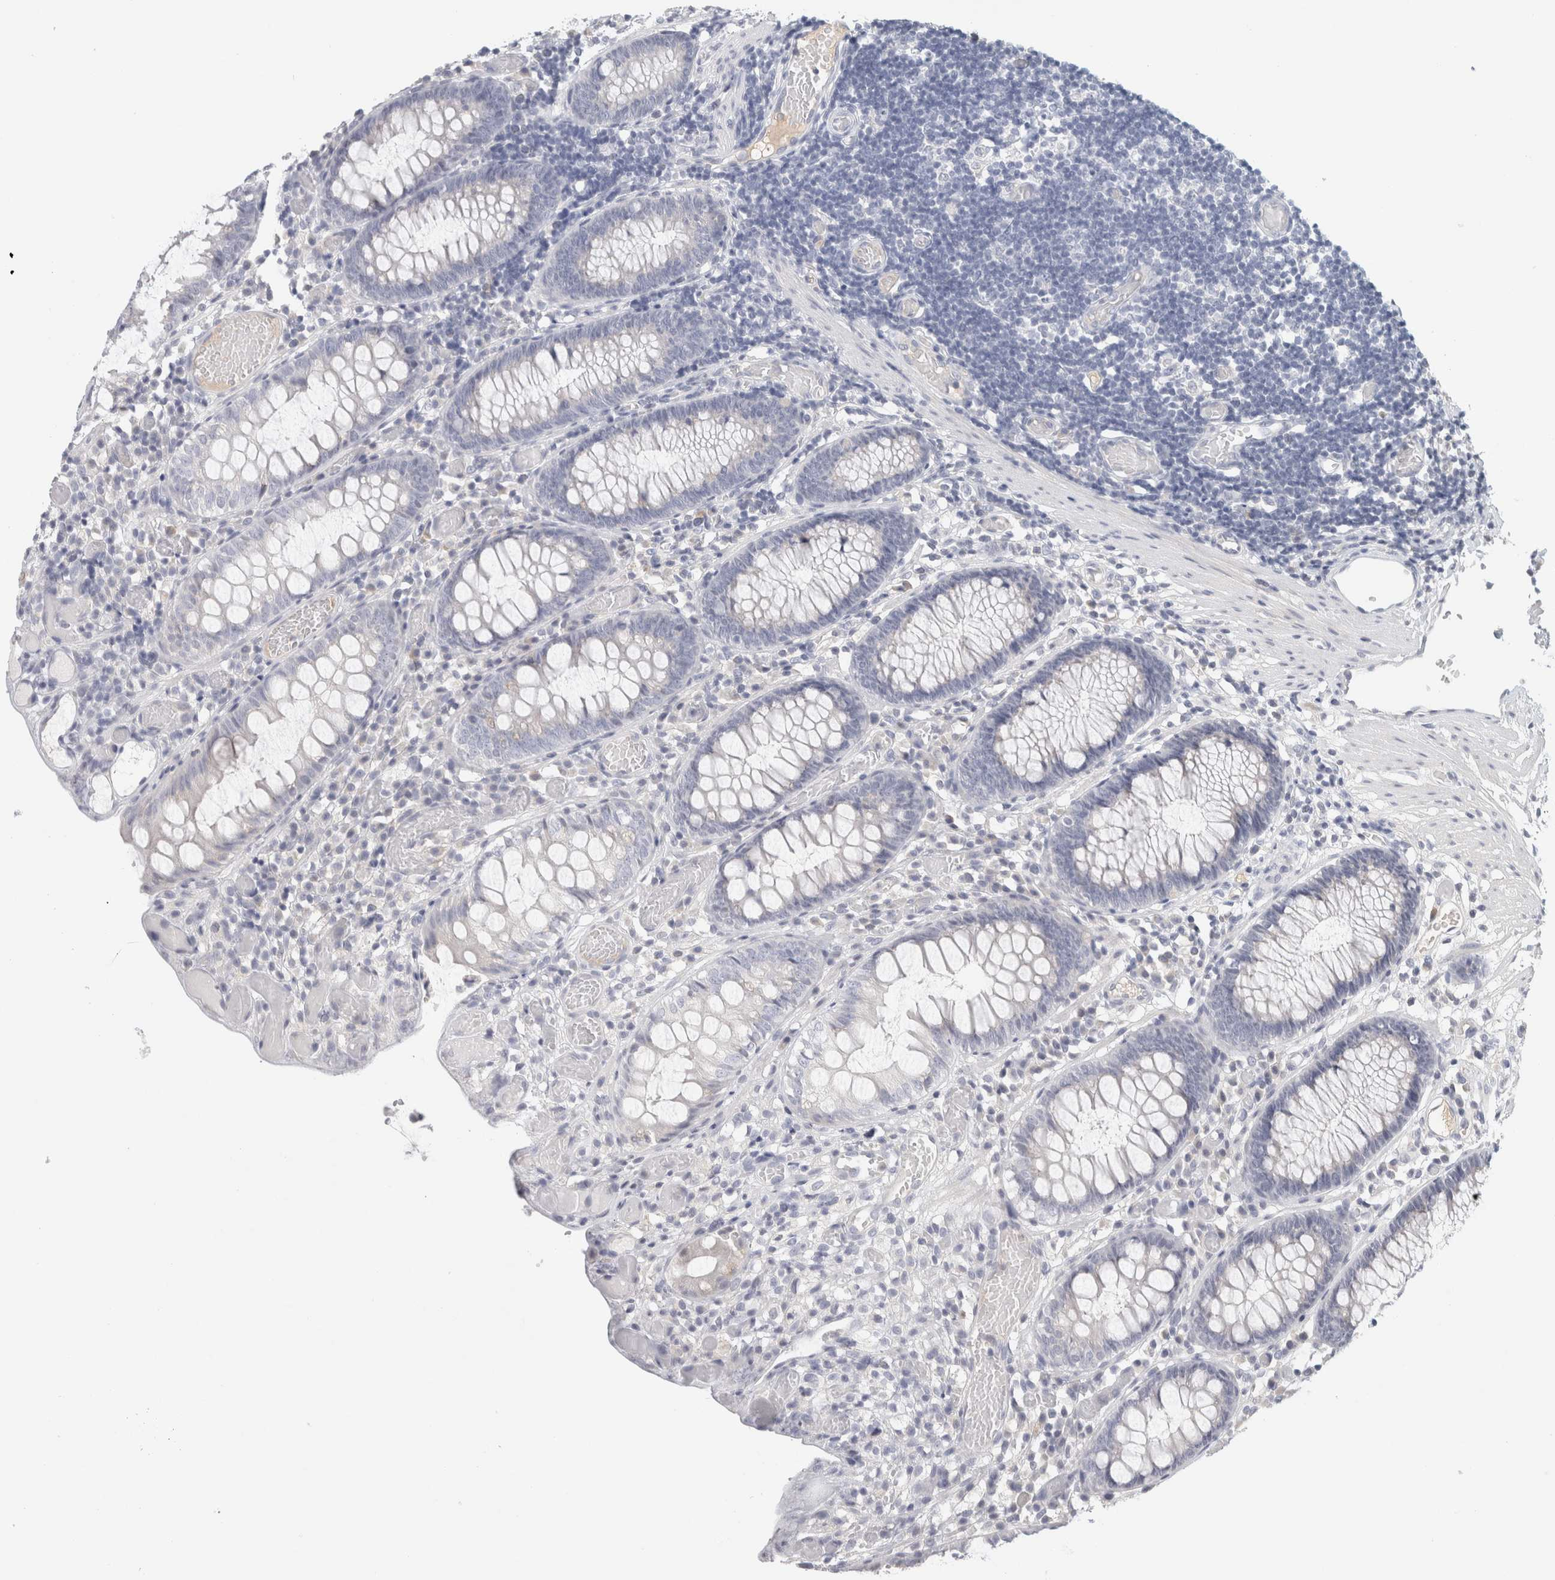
{"staining": {"intensity": "negative", "quantity": "none", "location": "none"}, "tissue": "colon", "cell_type": "Endothelial cells", "image_type": "normal", "snomed": [{"axis": "morphology", "description": "Normal tissue, NOS"}, {"axis": "topography", "description": "Colon"}], "caption": "DAB (3,3'-diaminobenzidine) immunohistochemical staining of unremarkable human colon demonstrates no significant positivity in endothelial cells. (DAB (3,3'-diaminobenzidine) IHC visualized using brightfield microscopy, high magnification).", "gene": "STK31", "patient": {"sex": "male", "age": 14}}